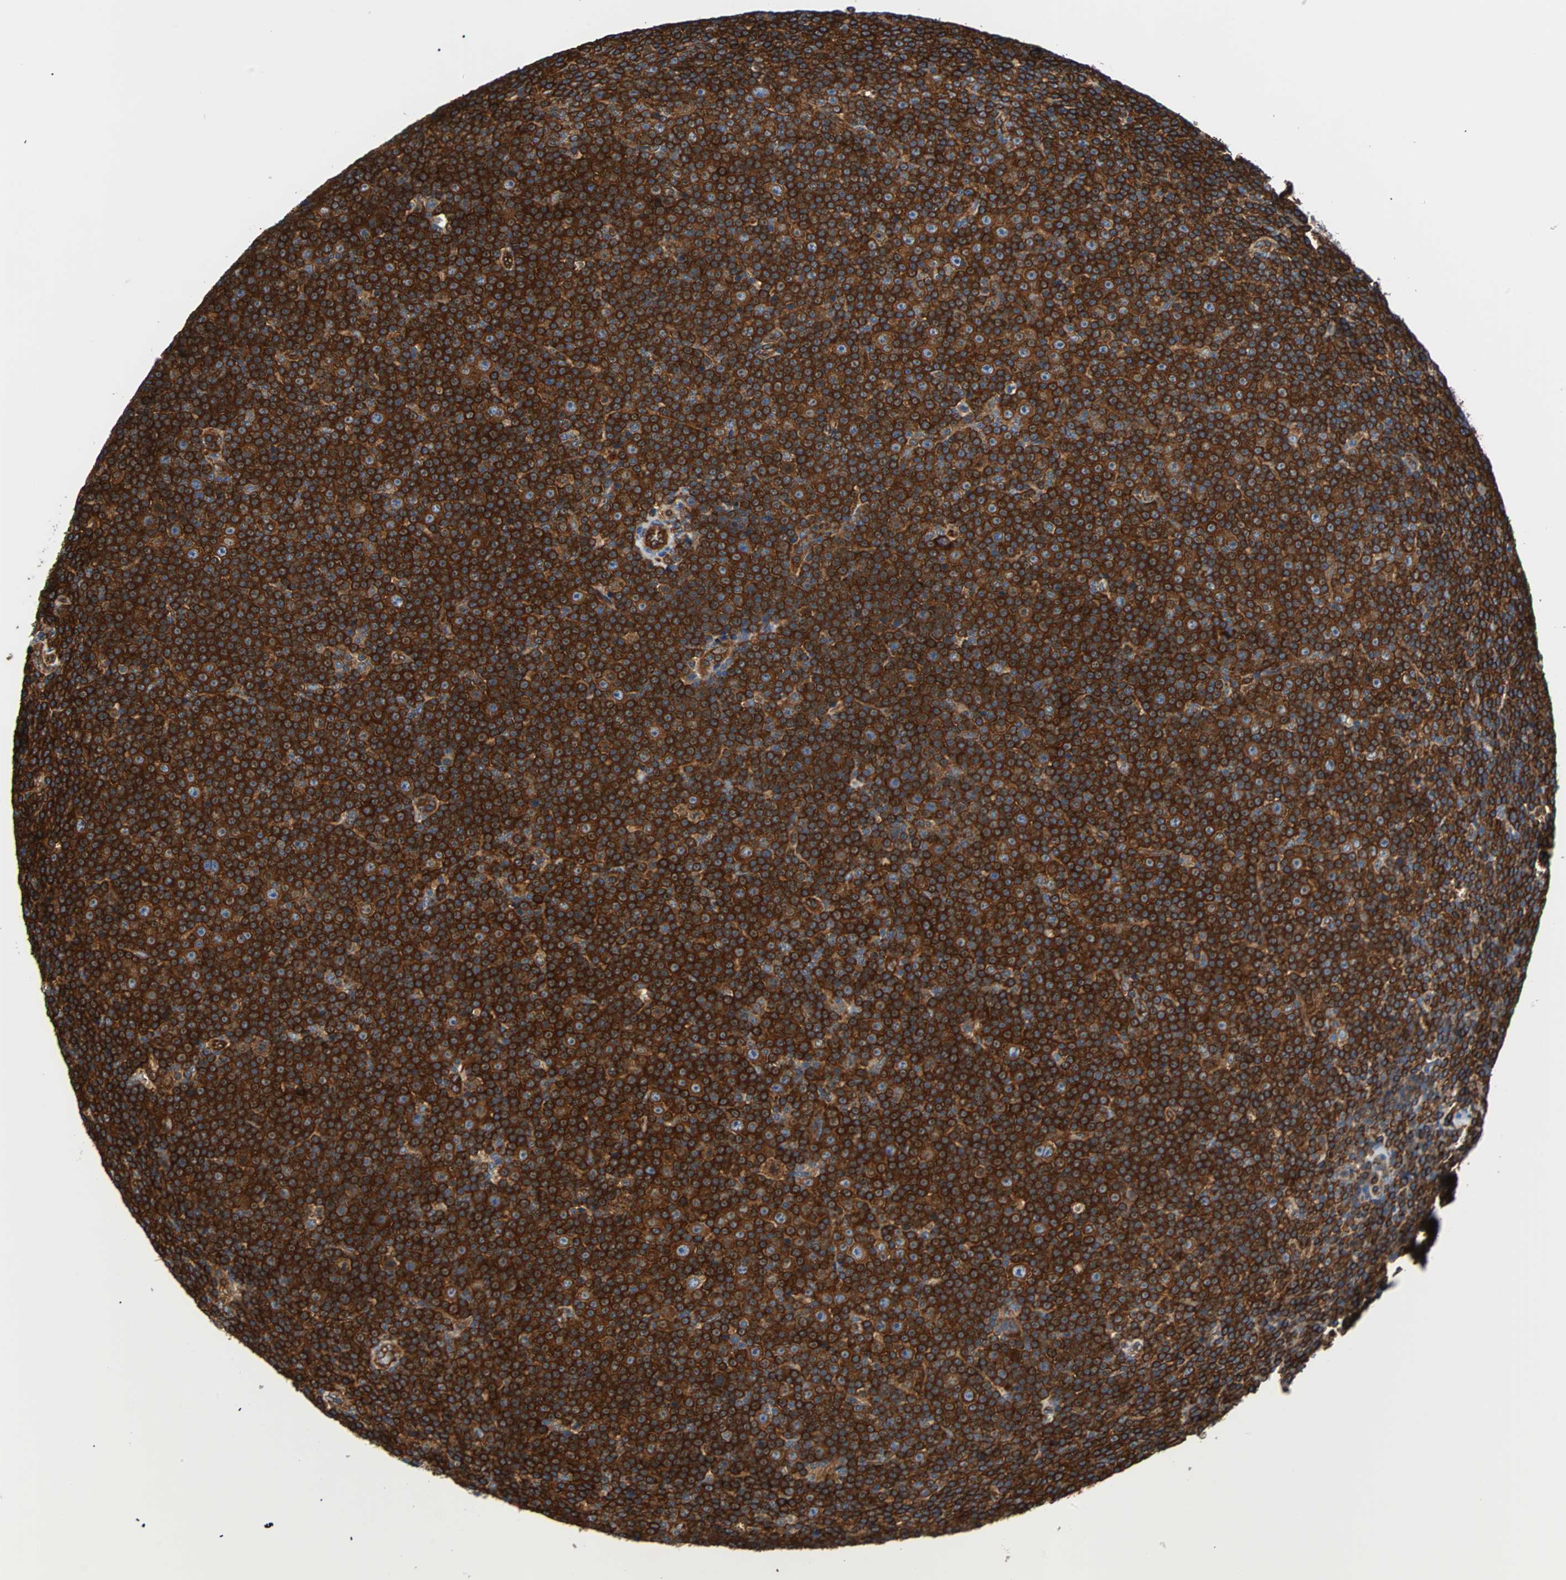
{"staining": {"intensity": "strong", "quantity": ">75%", "location": "cytoplasmic/membranous"}, "tissue": "lymphoma", "cell_type": "Tumor cells", "image_type": "cancer", "snomed": [{"axis": "morphology", "description": "Malignant lymphoma, non-Hodgkin's type, Low grade"}, {"axis": "topography", "description": "Lymph node"}], "caption": "High-magnification brightfield microscopy of low-grade malignant lymphoma, non-Hodgkin's type stained with DAB (3,3'-diaminobenzidine) (brown) and counterstained with hematoxylin (blue). tumor cells exhibit strong cytoplasmic/membranous expression is present in about>75% of cells. The protein of interest is stained brown, and the nuclei are stained in blue (DAB IHC with brightfield microscopy, high magnification).", "gene": "PLCG2", "patient": {"sex": "female", "age": 67}}